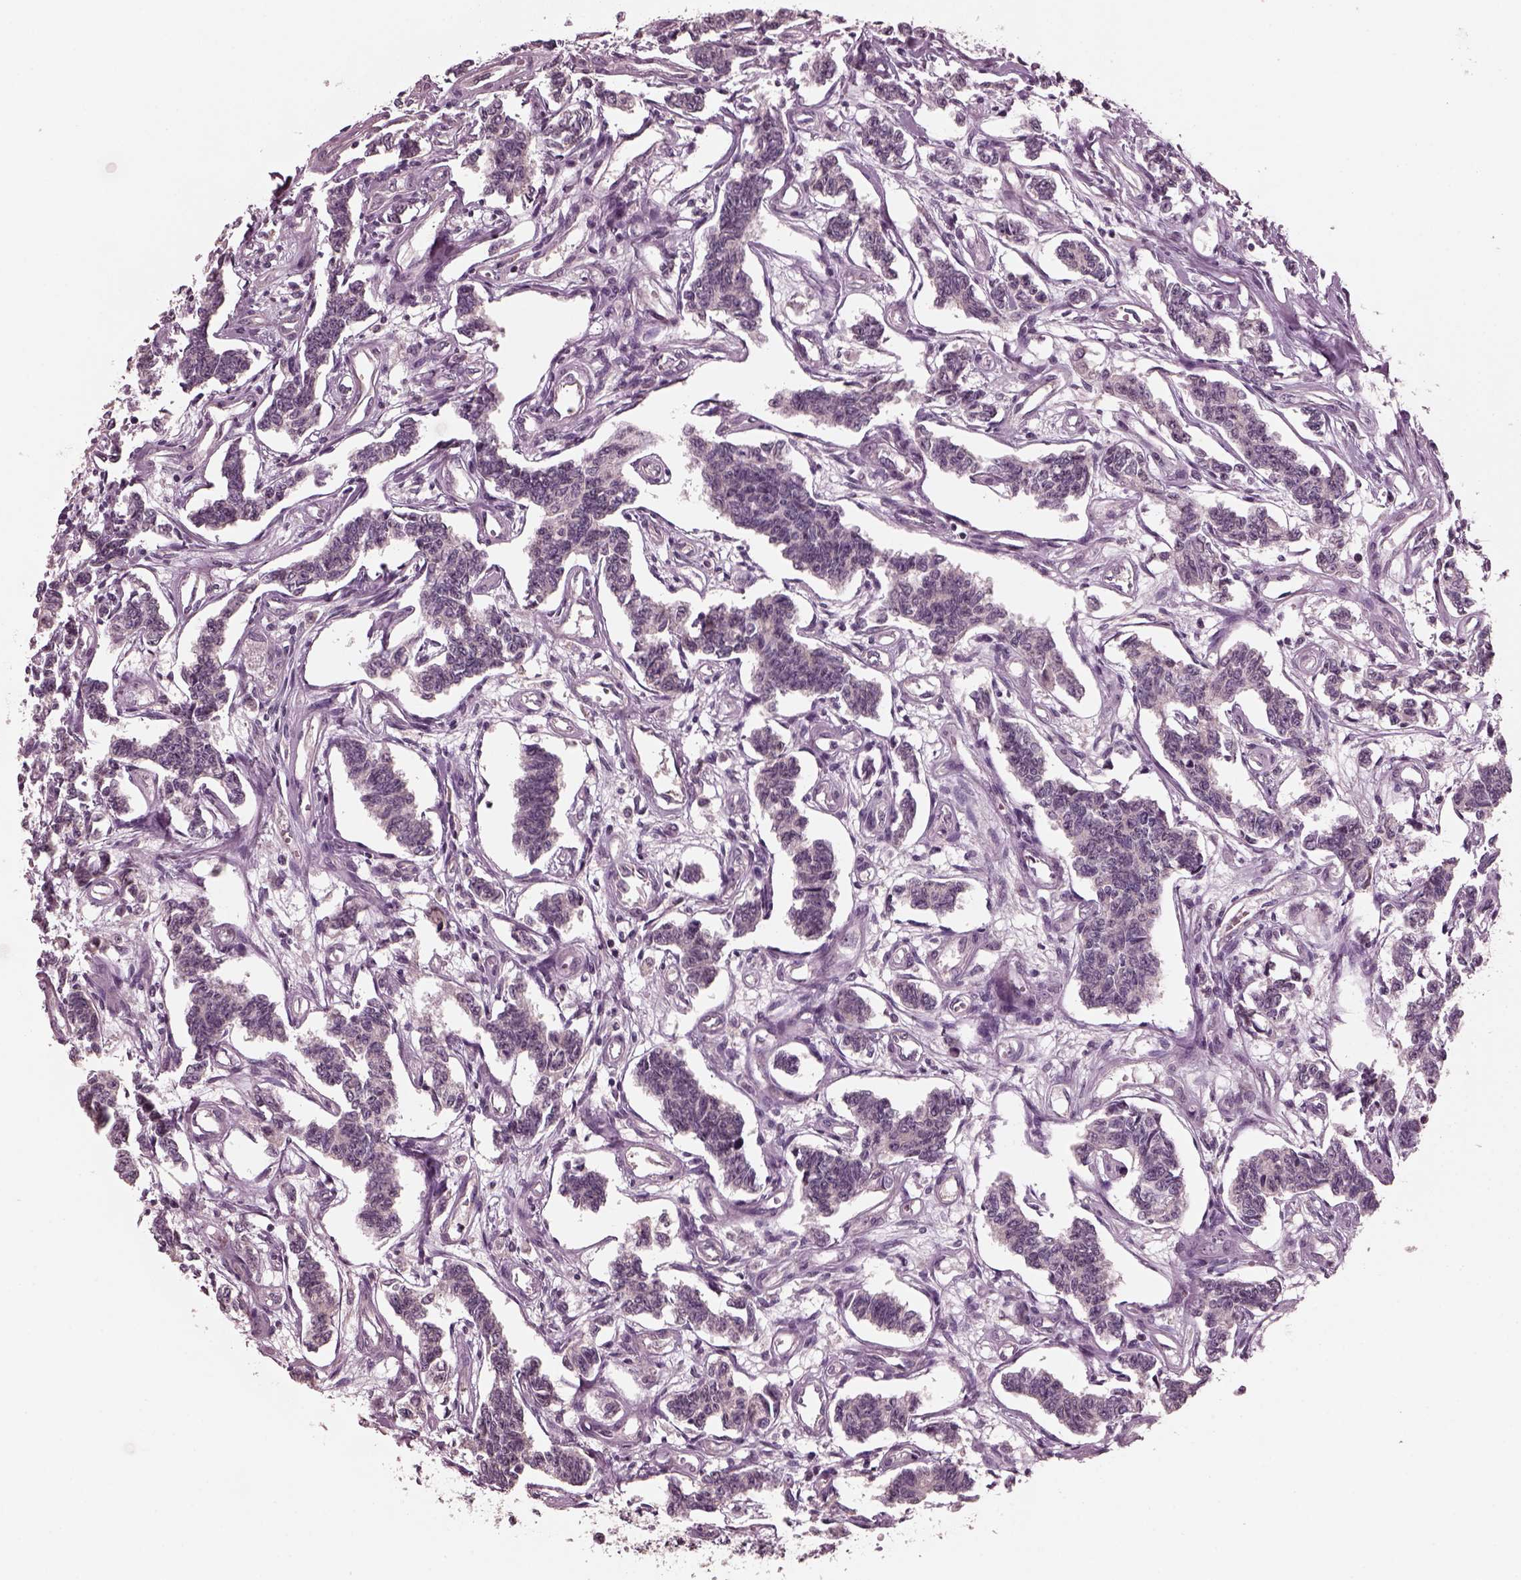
{"staining": {"intensity": "negative", "quantity": "none", "location": "none"}, "tissue": "carcinoid", "cell_type": "Tumor cells", "image_type": "cancer", "snomed": [{"axis": "morphology", "description": "Carcinoid, malignant, NOS"}, {"axis": "topography", "description": "Kidney"}], "caption": "A high-resolution histopathology image shows immunohistochemistry staining of carcinoid, which demonstrates no significant positivity in tumor cells. The staining is performed using DAB (3,3'-diaminobenzidine) brown chromogen with nuclei counter-stained in using hematoxylin.", "gene": "PORCN", "patient": {"sex": "female", "age": 41}}